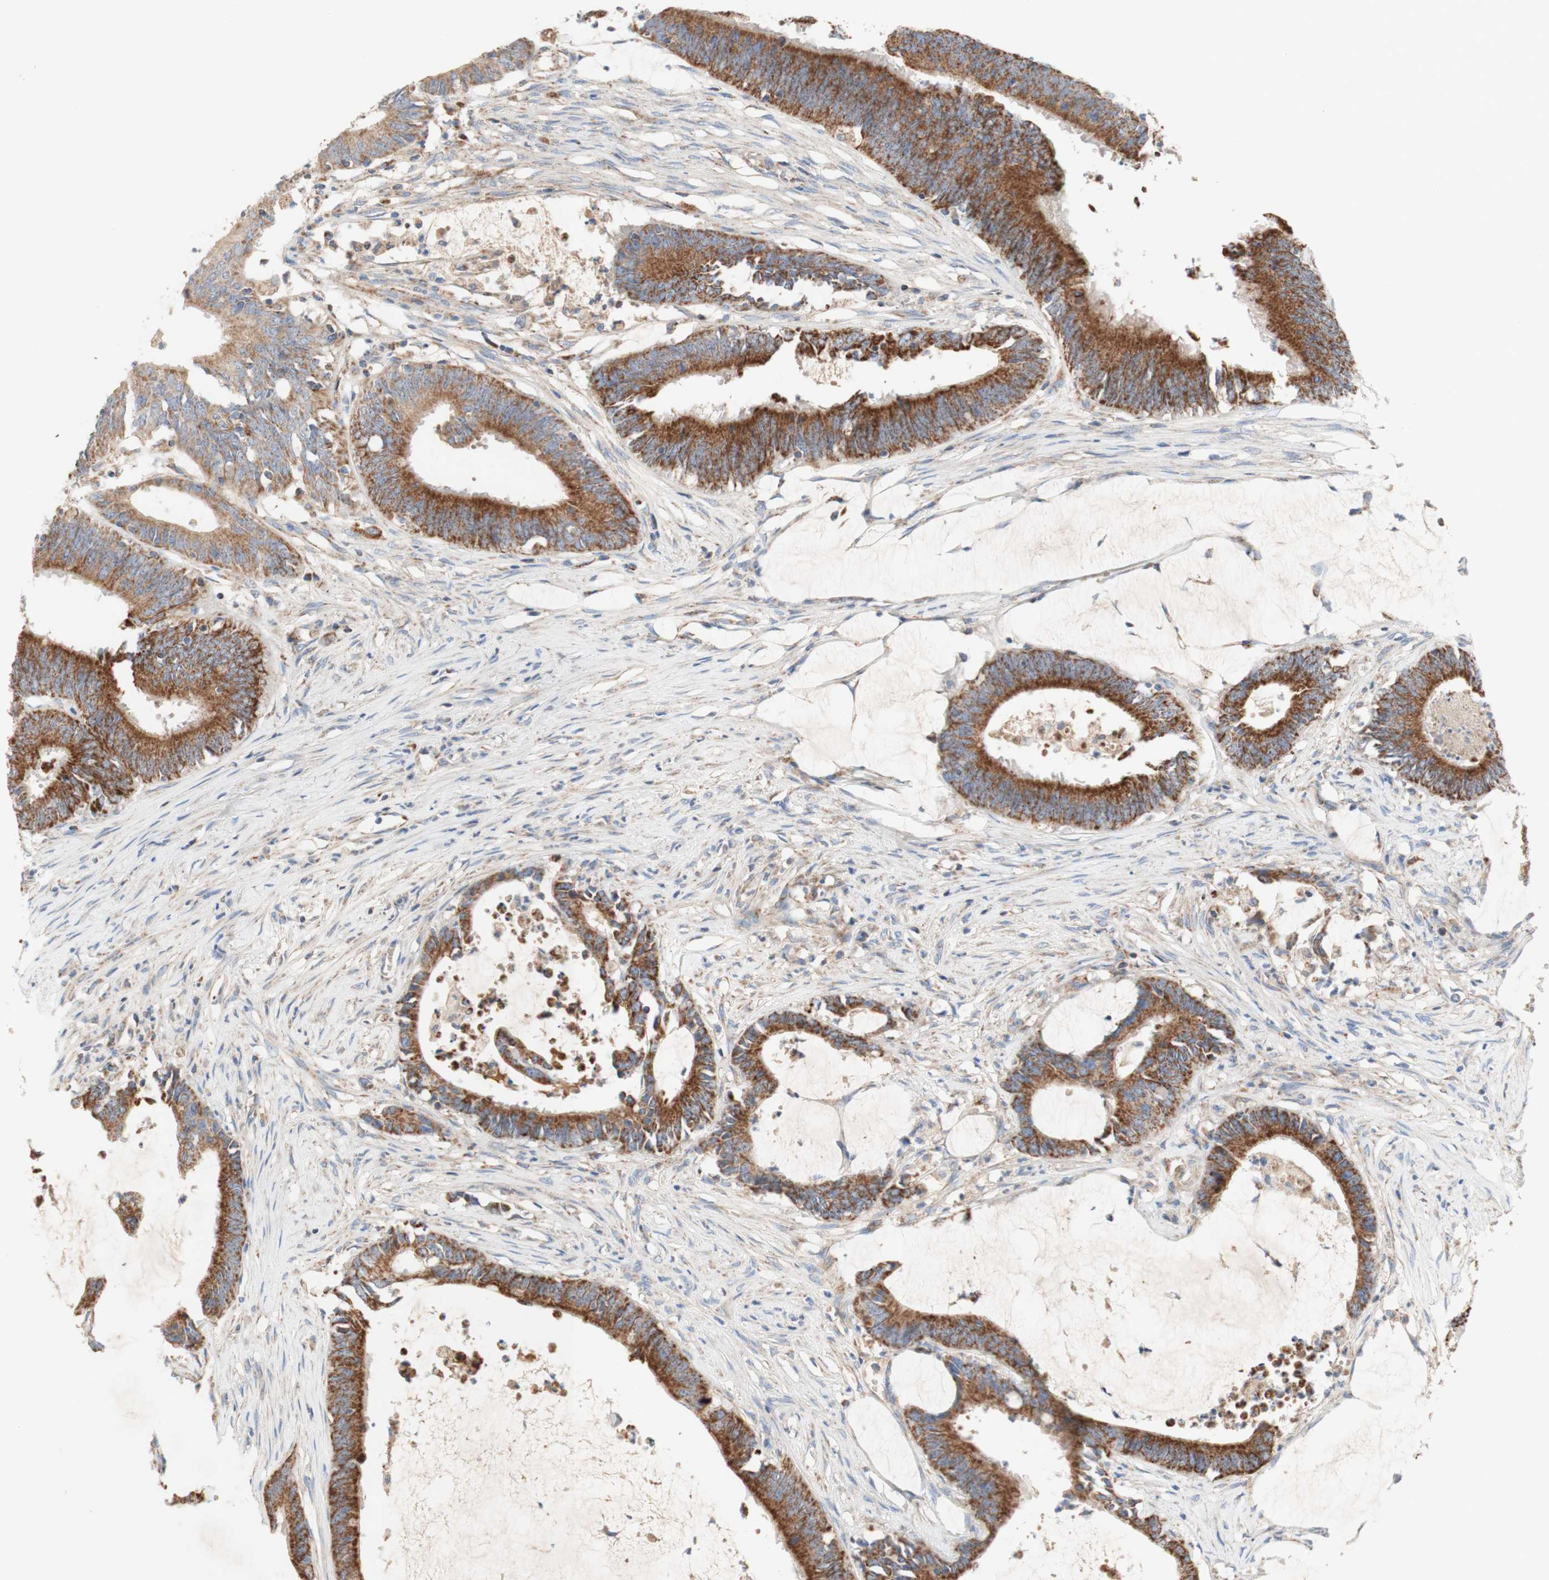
{"staining": {"intensity": "moderate", "quantity": ">75%", "location": "cytoplasmic/membranous"}, "tissue": "colorectal cancer", "cell_type": "Tumor cells", "image_type": "cancer", "snomed": [{"axis": "morphology", "description": "Adenocarcinoma, NOS"}, {"axis": "topography", "description": "Rectum"}], "caption": "This micrograph exhibits immunohistochemistry staining of colorectal adenocarcinoma, with medium moderate cytoplasmic/membranous positivity in about >75% of tumor cells.", "gene": "SDHB", "patient": {"sex": "female", "age": 66}}